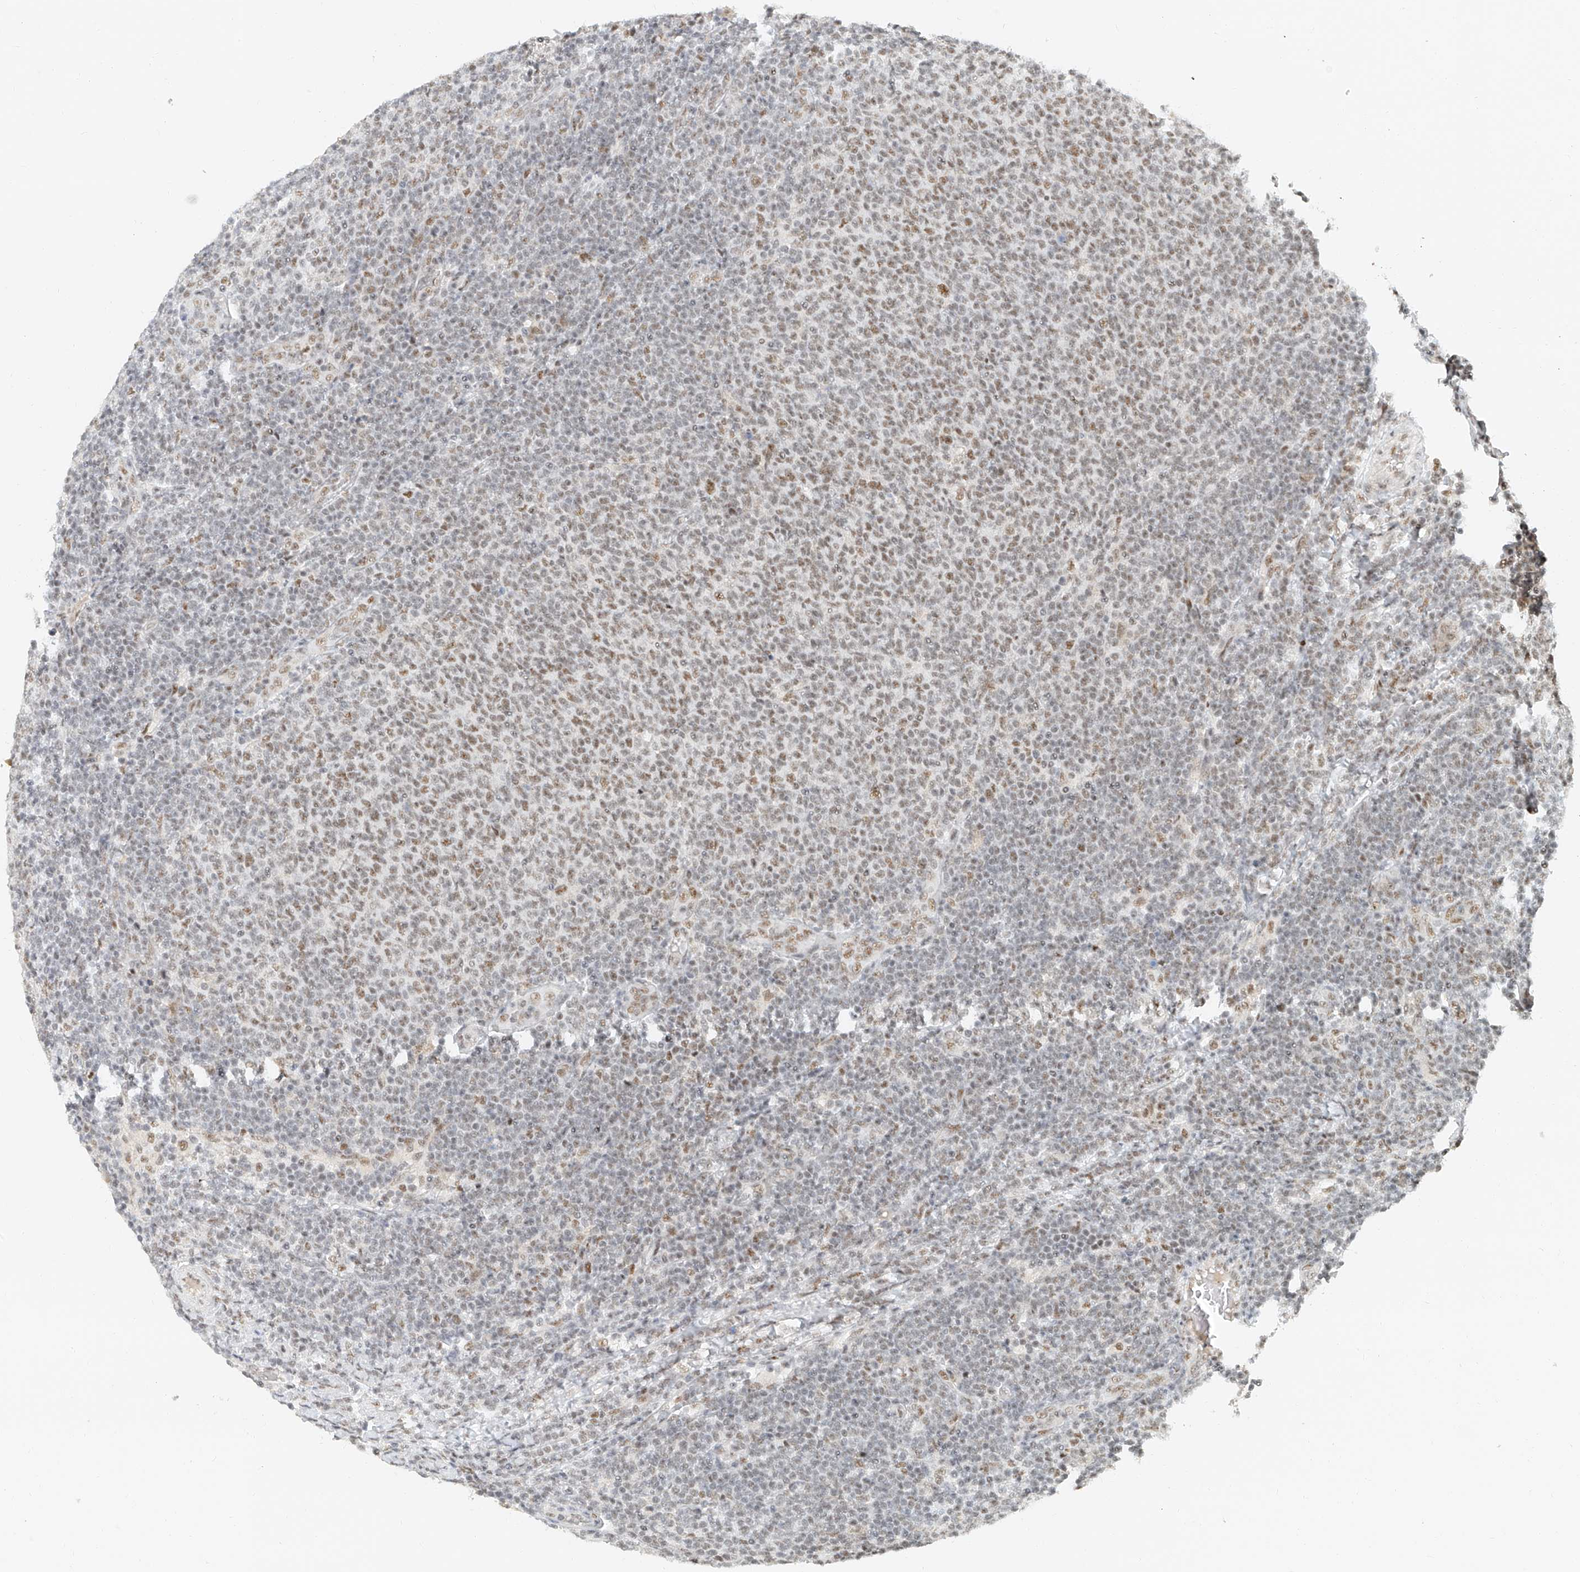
{"staining": {"intensity": "moderate", "quantity": "25%-75%", "location": "nuclear"}, "tissue": "lymphoma", "cell_type": "Tumor cells", "image_type": "cancer", "snomed": [{"axis": "morphology", "description": "Malignant lymphoma, non-Hodgkin's type, Low grade"}, {"axis": "topography", "description": "Lymph node"}], "caption": "This is an image of immunohistochemistry staining of malignant lymphoma, non-Hodgkin's type (low-grade), which shows moderate staining in the nuclear of tumor cells.", "gene": "CXorf58", "patient": {"sex": "male", "age": 66}}